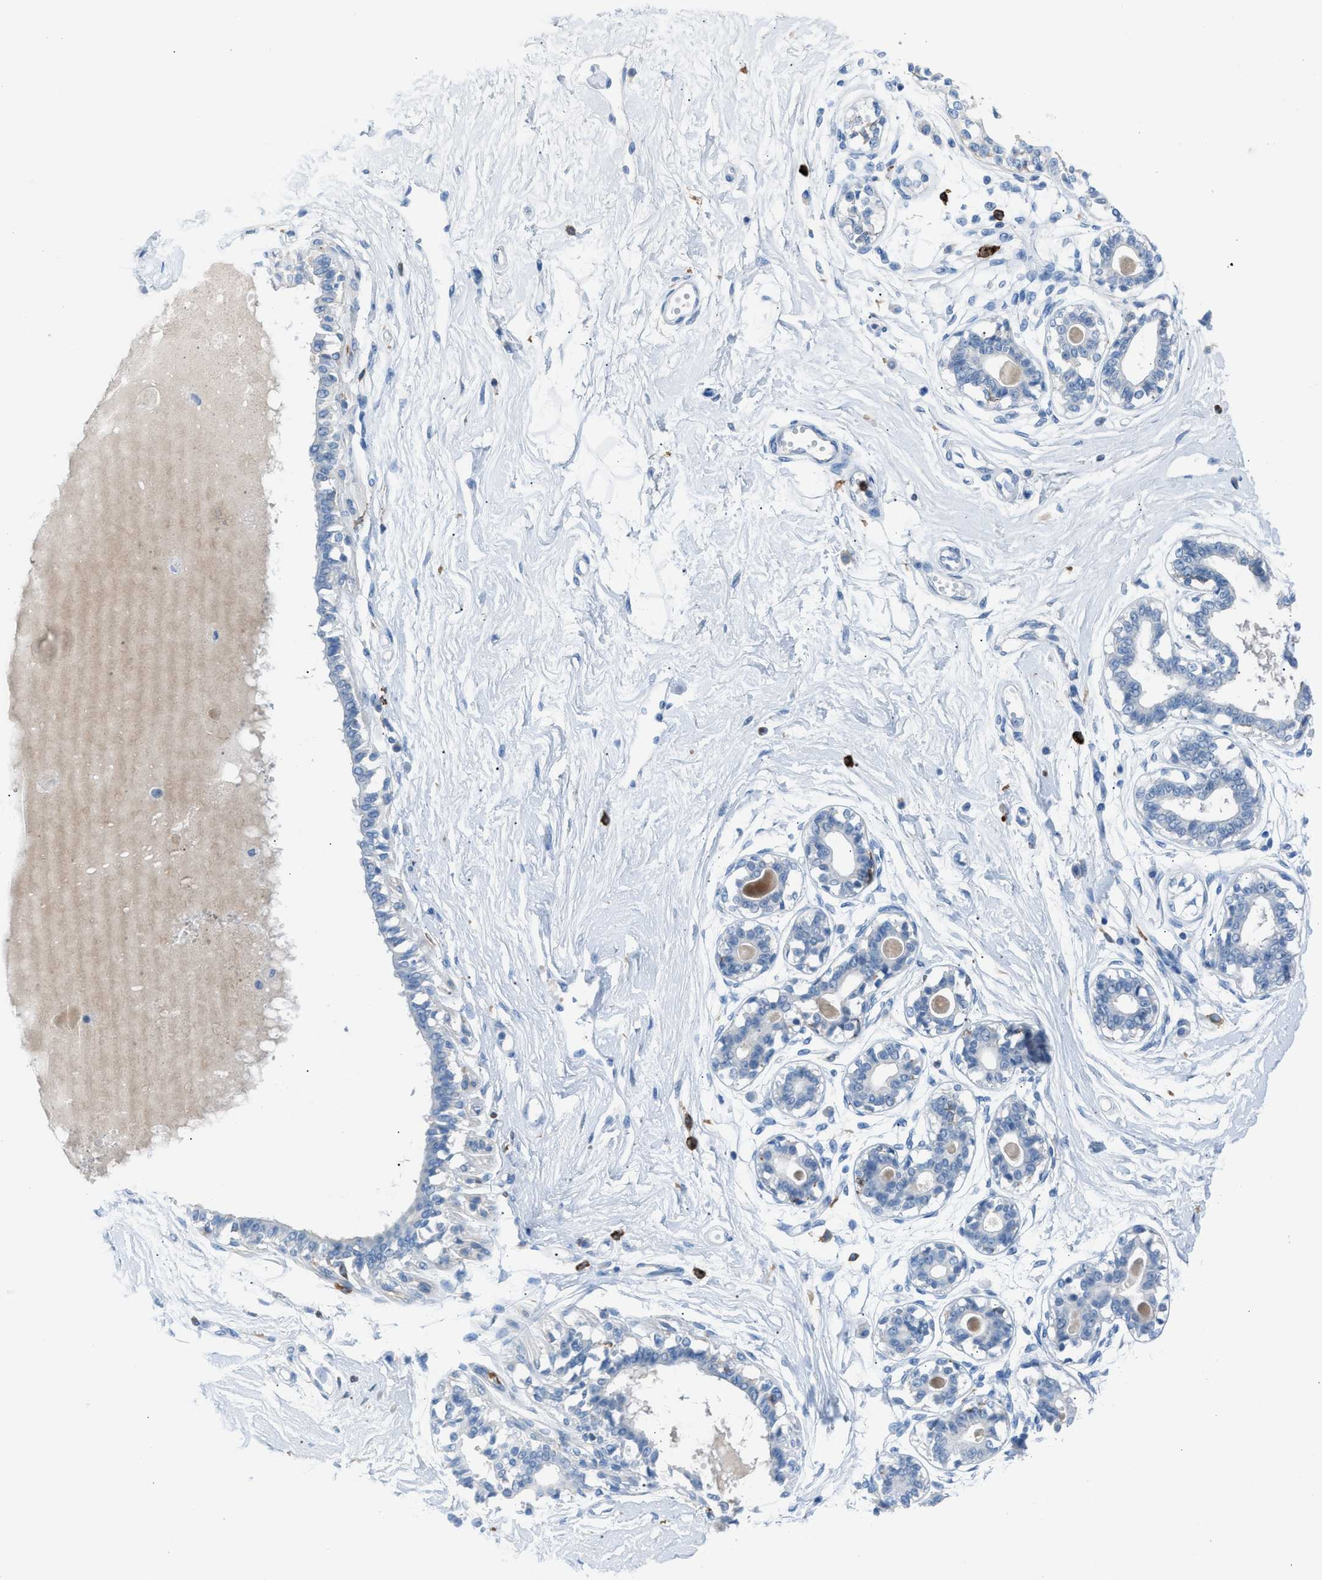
{"staining": {"intensity": "negative", "quantity": "none", "location": "none"}, "tissue": "breast", "cell_type": "Adipocytes", "image_type": "normal", "snomed": [{"axis": "morphology", "description": "Normal tissue, NOS"}, {"axis": "topography", "description": "Breast"}], "caption": "Immunohistochemistry histopathology image of benign breast stained for a protein (brown), which shows no expression in adipocytes.", "gene": "CLEC10A", "patient": {"sex": "female", "age": 45}}